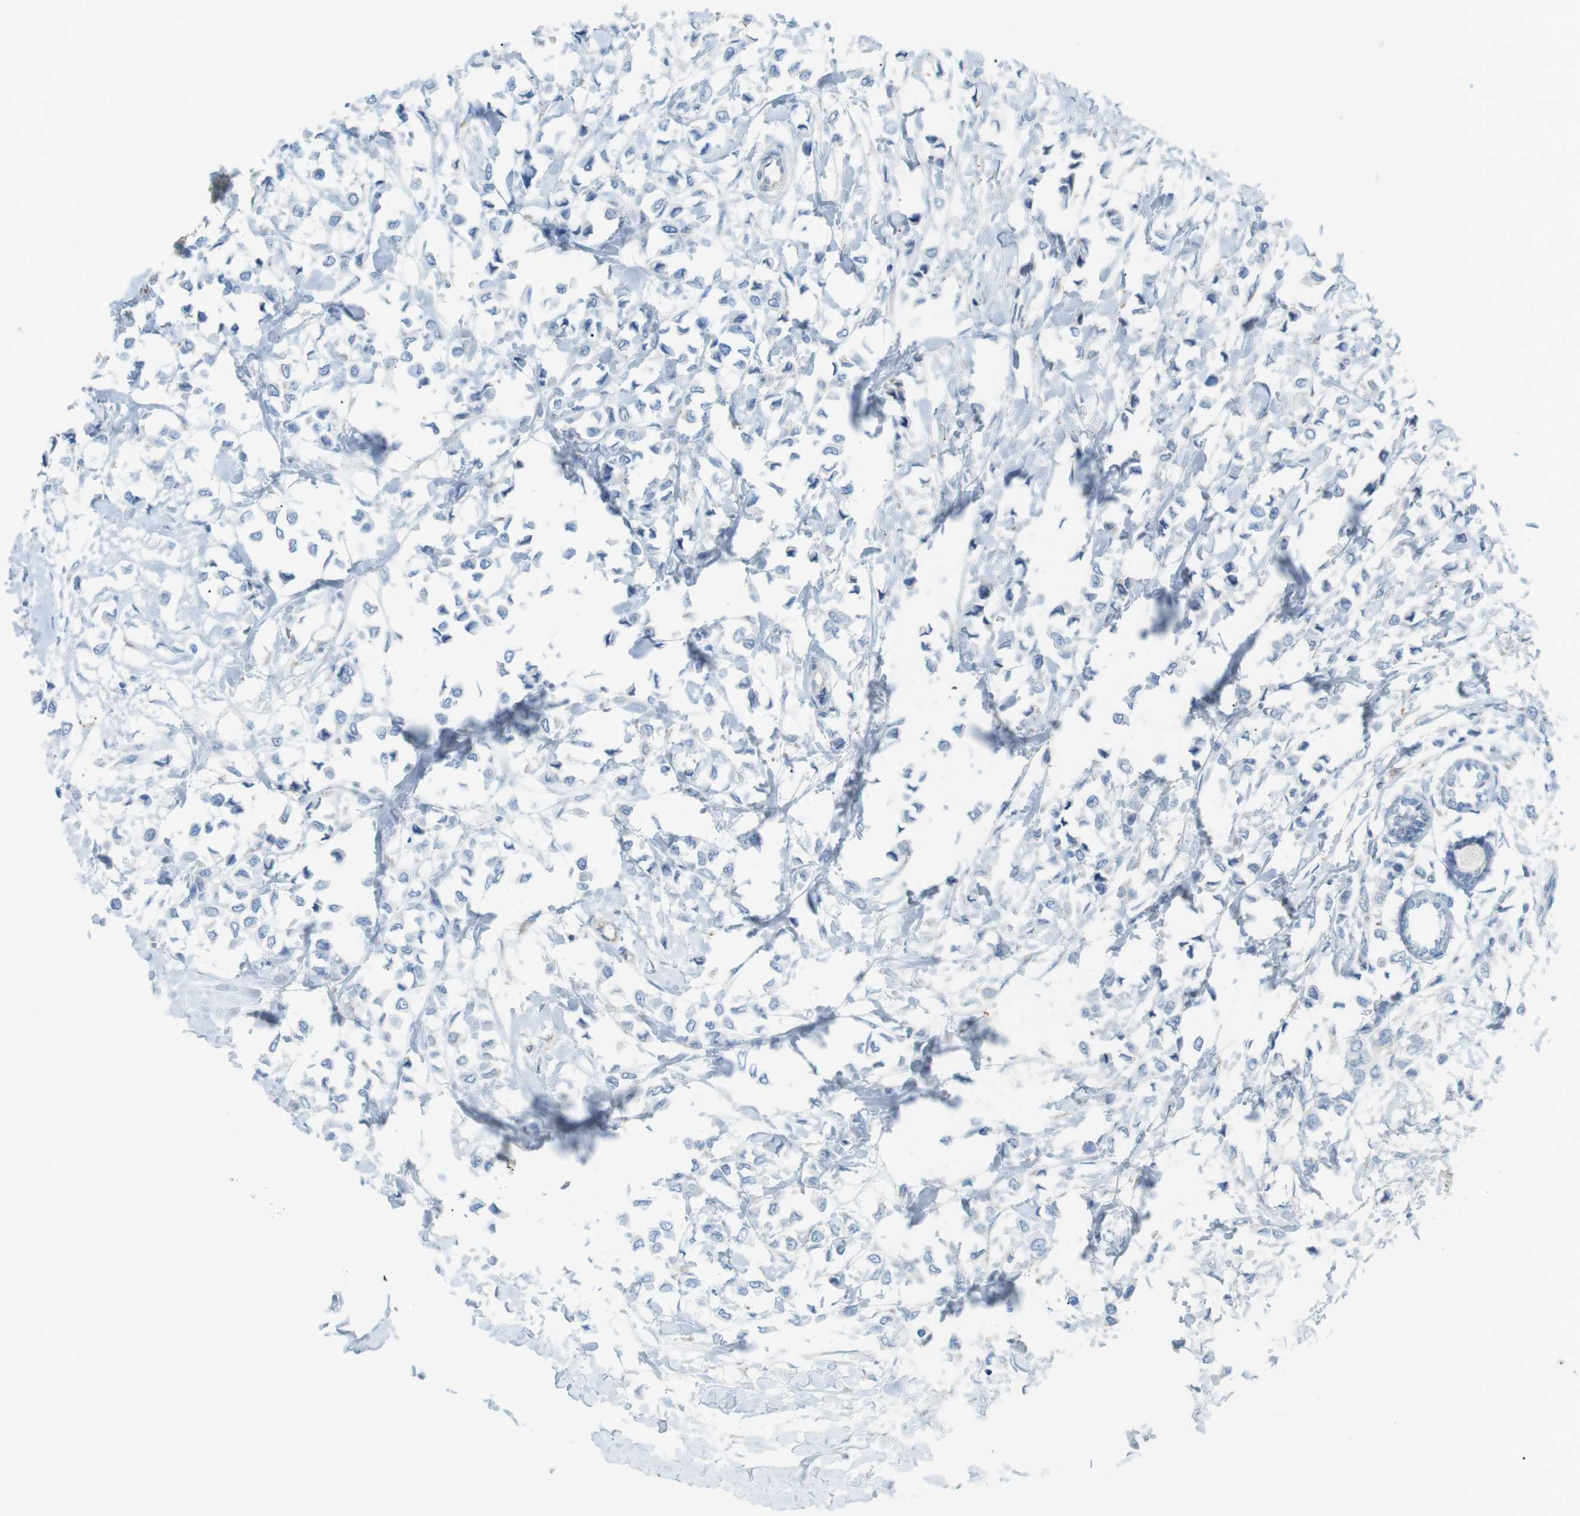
{"staining": {"intensity": "negative", "quantity": "none", "location": "none"}, "tissue": "breast cancer", "cell_type": "Tumor cells", "image_type": "cancer", "snomed": [{"axis": "morphology", "description": "Lobular carcinoma"}, {"axis": "topography", "description": "Breast"}], "caption": "The micrograph shows no significant expression in tumor cells of lobular carcinoma (breast).", "gene": "VAMP1", "patient": {"sex": "female", "age": 51}}